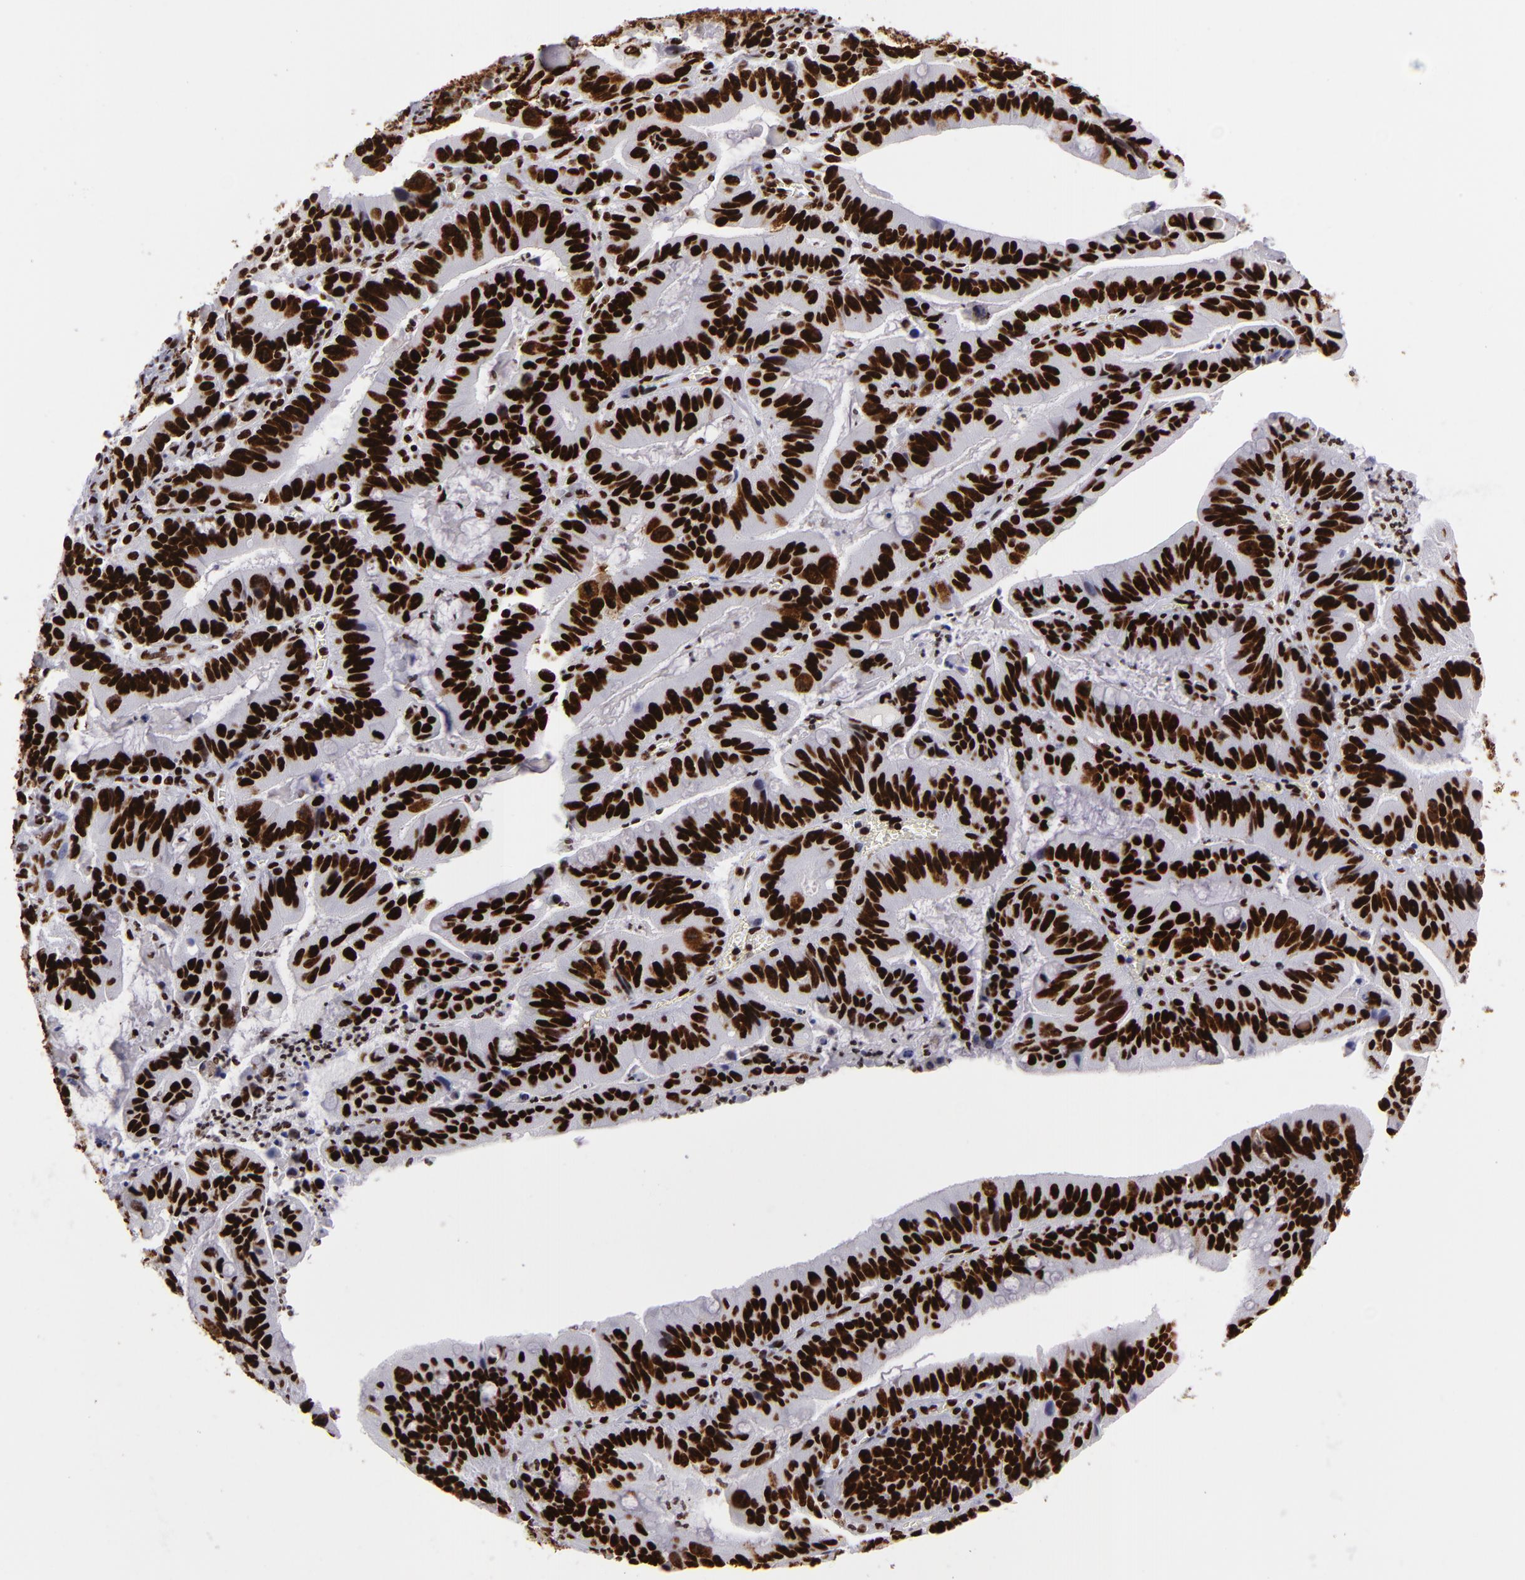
{"staining": {"intensity": "strong", "quantity": ">75%", "location": "nuclear"}, "tissue": "stomach cancer", "cell_type": "Tumor cells", "image_type": "cancer", "snomed": [{"axis": "morphology", "description": "Adenocarcinoma, NOS"}, {"axis": "topography", "description": "Stomach, upper"}], "caption": "The immunohistochemical stain highlights strong nuclear staining in tumor cells of stomach adenocarcinoma tissue. Immunohistochemistry (ihc) stains the protein of interest in brown and the nuclei are stained blue.", "gene": "SAFB", "patient": {"sex": "male", "age": 63}}